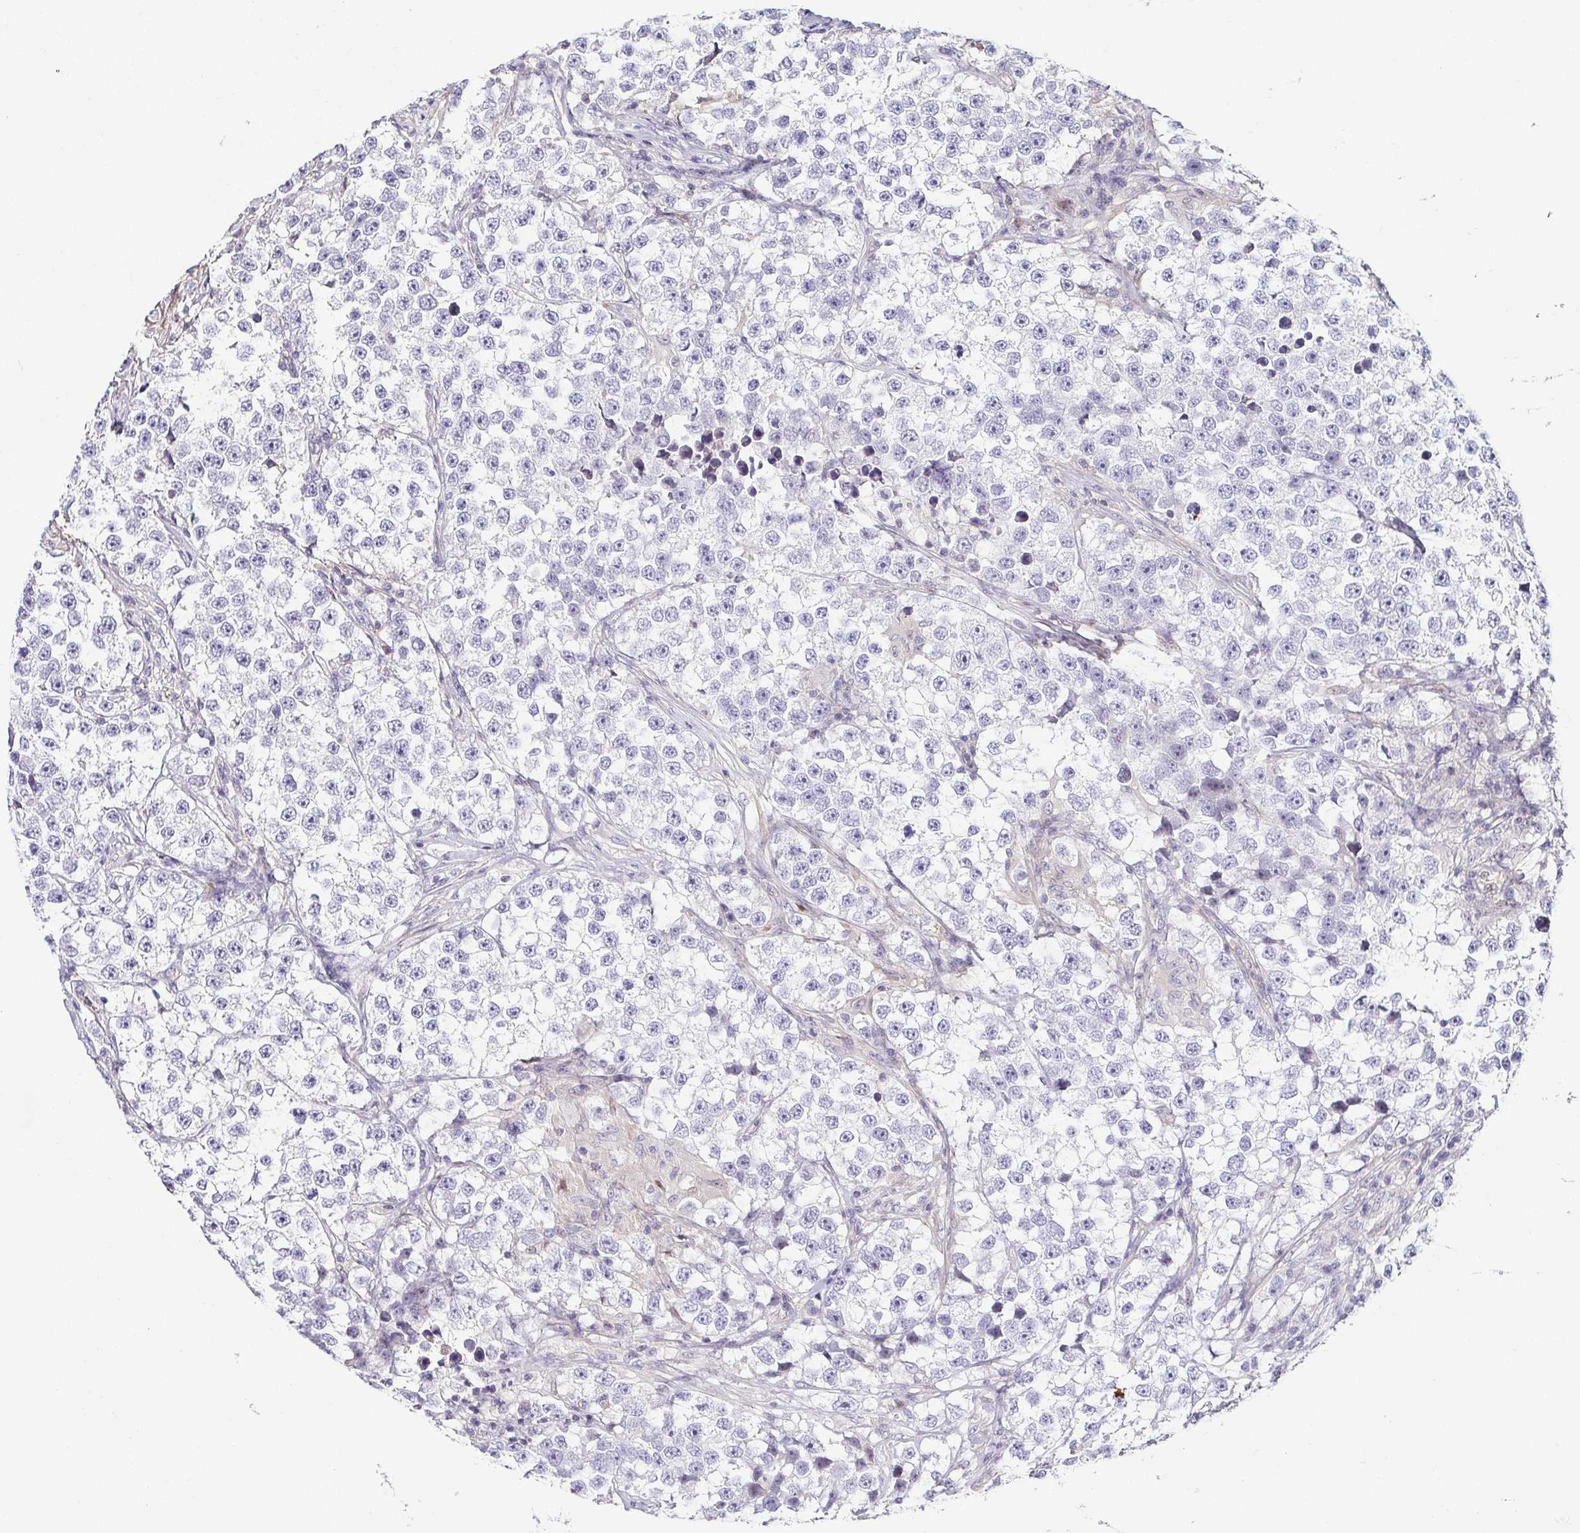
{"staining": {"intensity": "negative", "quantity": "none", "location": "none"}, "tissue": "testis cancer", "cell_type": "Tumor cells", "image_type": "cancer", "snomed": [{"axis": "morphology", "description": "Seminoma, NOS"}, {"axis": "topography", "description": "Testis"}], "caption": "This micrograph is of testis cancer (seminoma) stained with immunohistochemistry to label a protein in brown with the nuclei are counter-stained blue. There is no staining in tumor cells.", "gene": "FAM162B", "patient": {"sex": "male", "age": 46}}